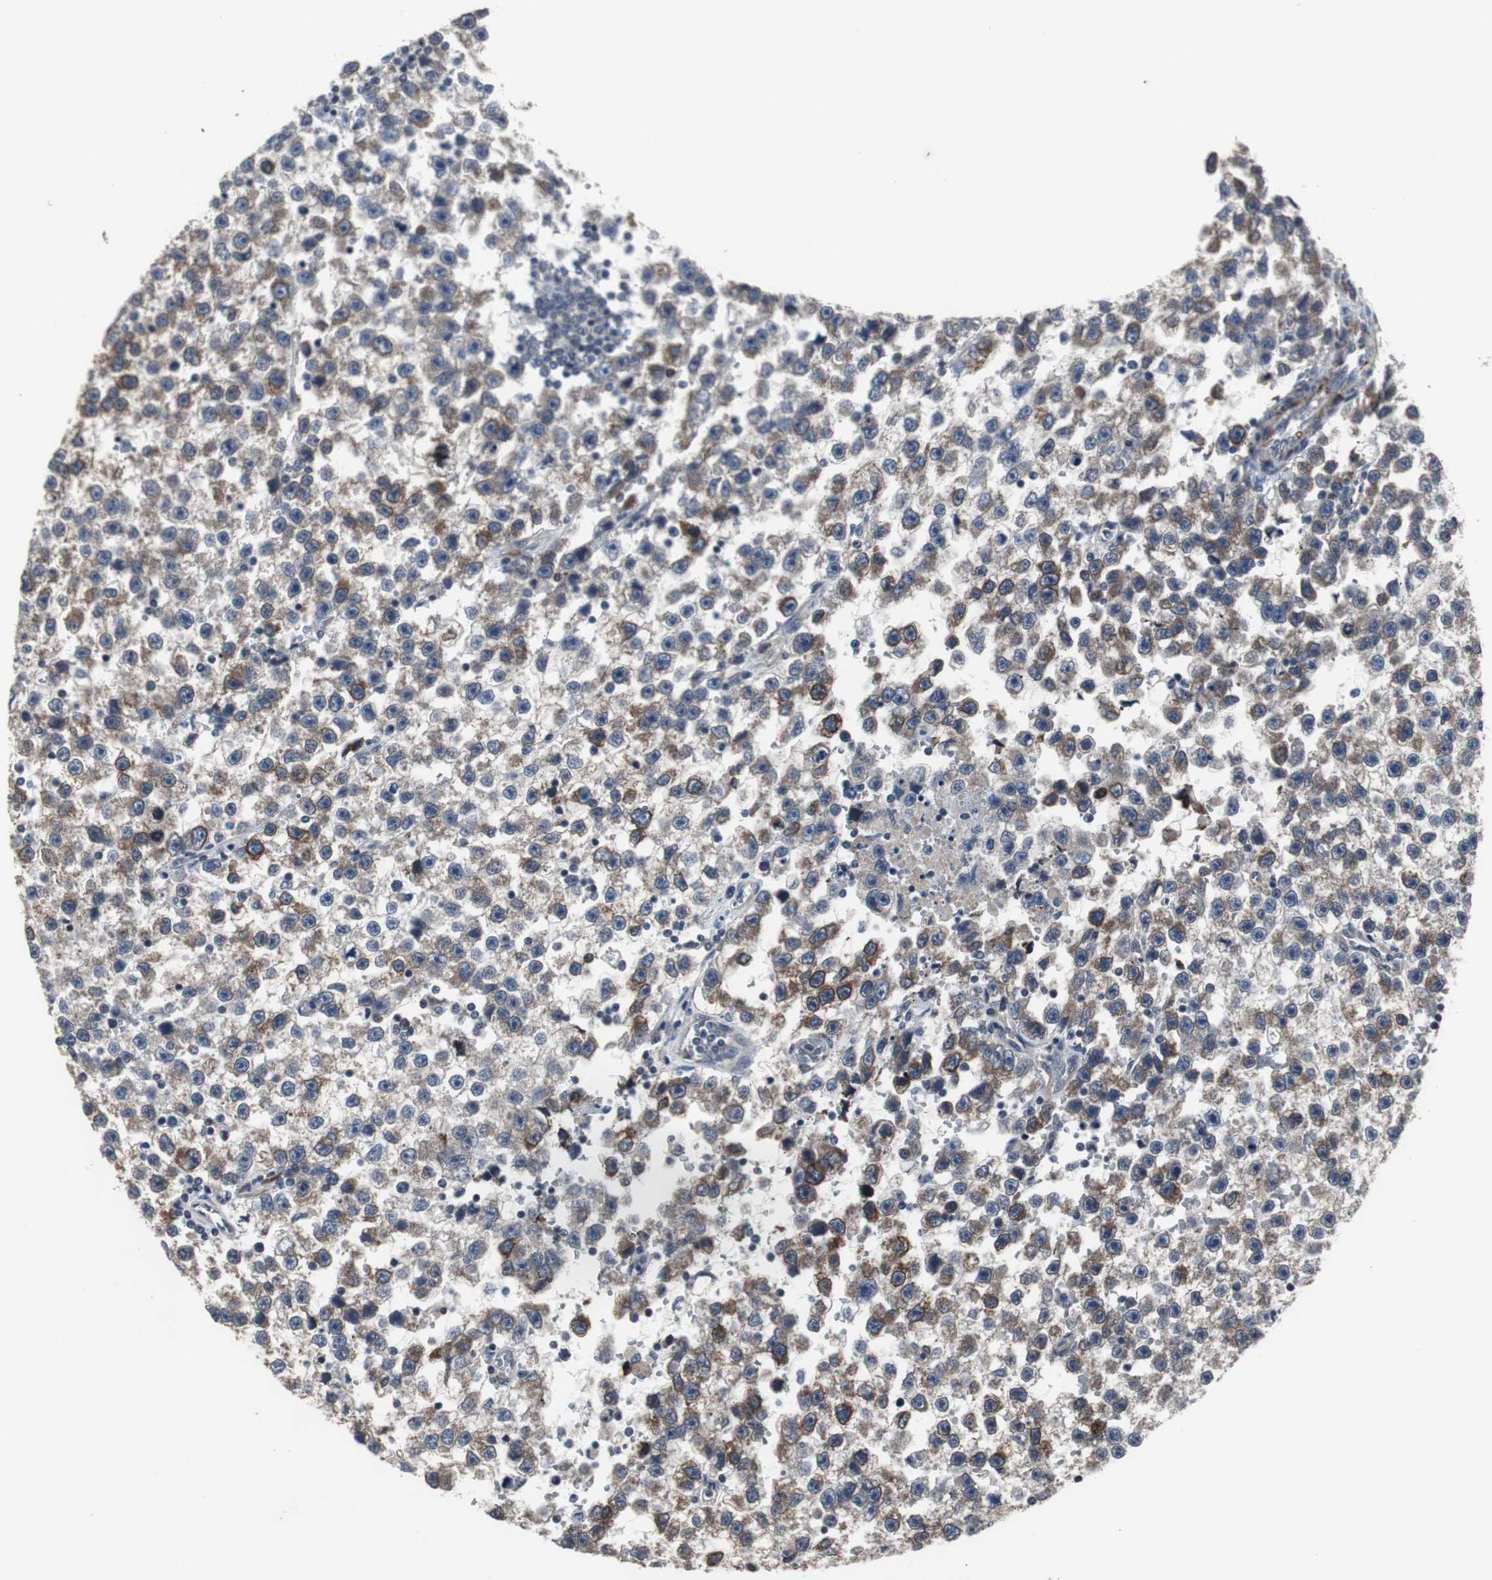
{"staining": {"intensity": "weak", "quantity": ">75%", "location": "cytoplasmic/membranous"}, "tissue": "testis cancer", "cell_type": "Tumor cells", "image_type": "cancer", "snomed": [{"axis": "morphology", "description": "Seminoma, NOS"}, {"axis": "topography", "description": "Testis"}], "caption": "High-power microscopy captured an immunohistochemistry (IHC) image of testis seminoma, revealing weak cytoplasmic/membranous positivity in approximately >75% of tumor cells.", "gene": "CRADD", "patient": {"sex": "male", "age": 33}}